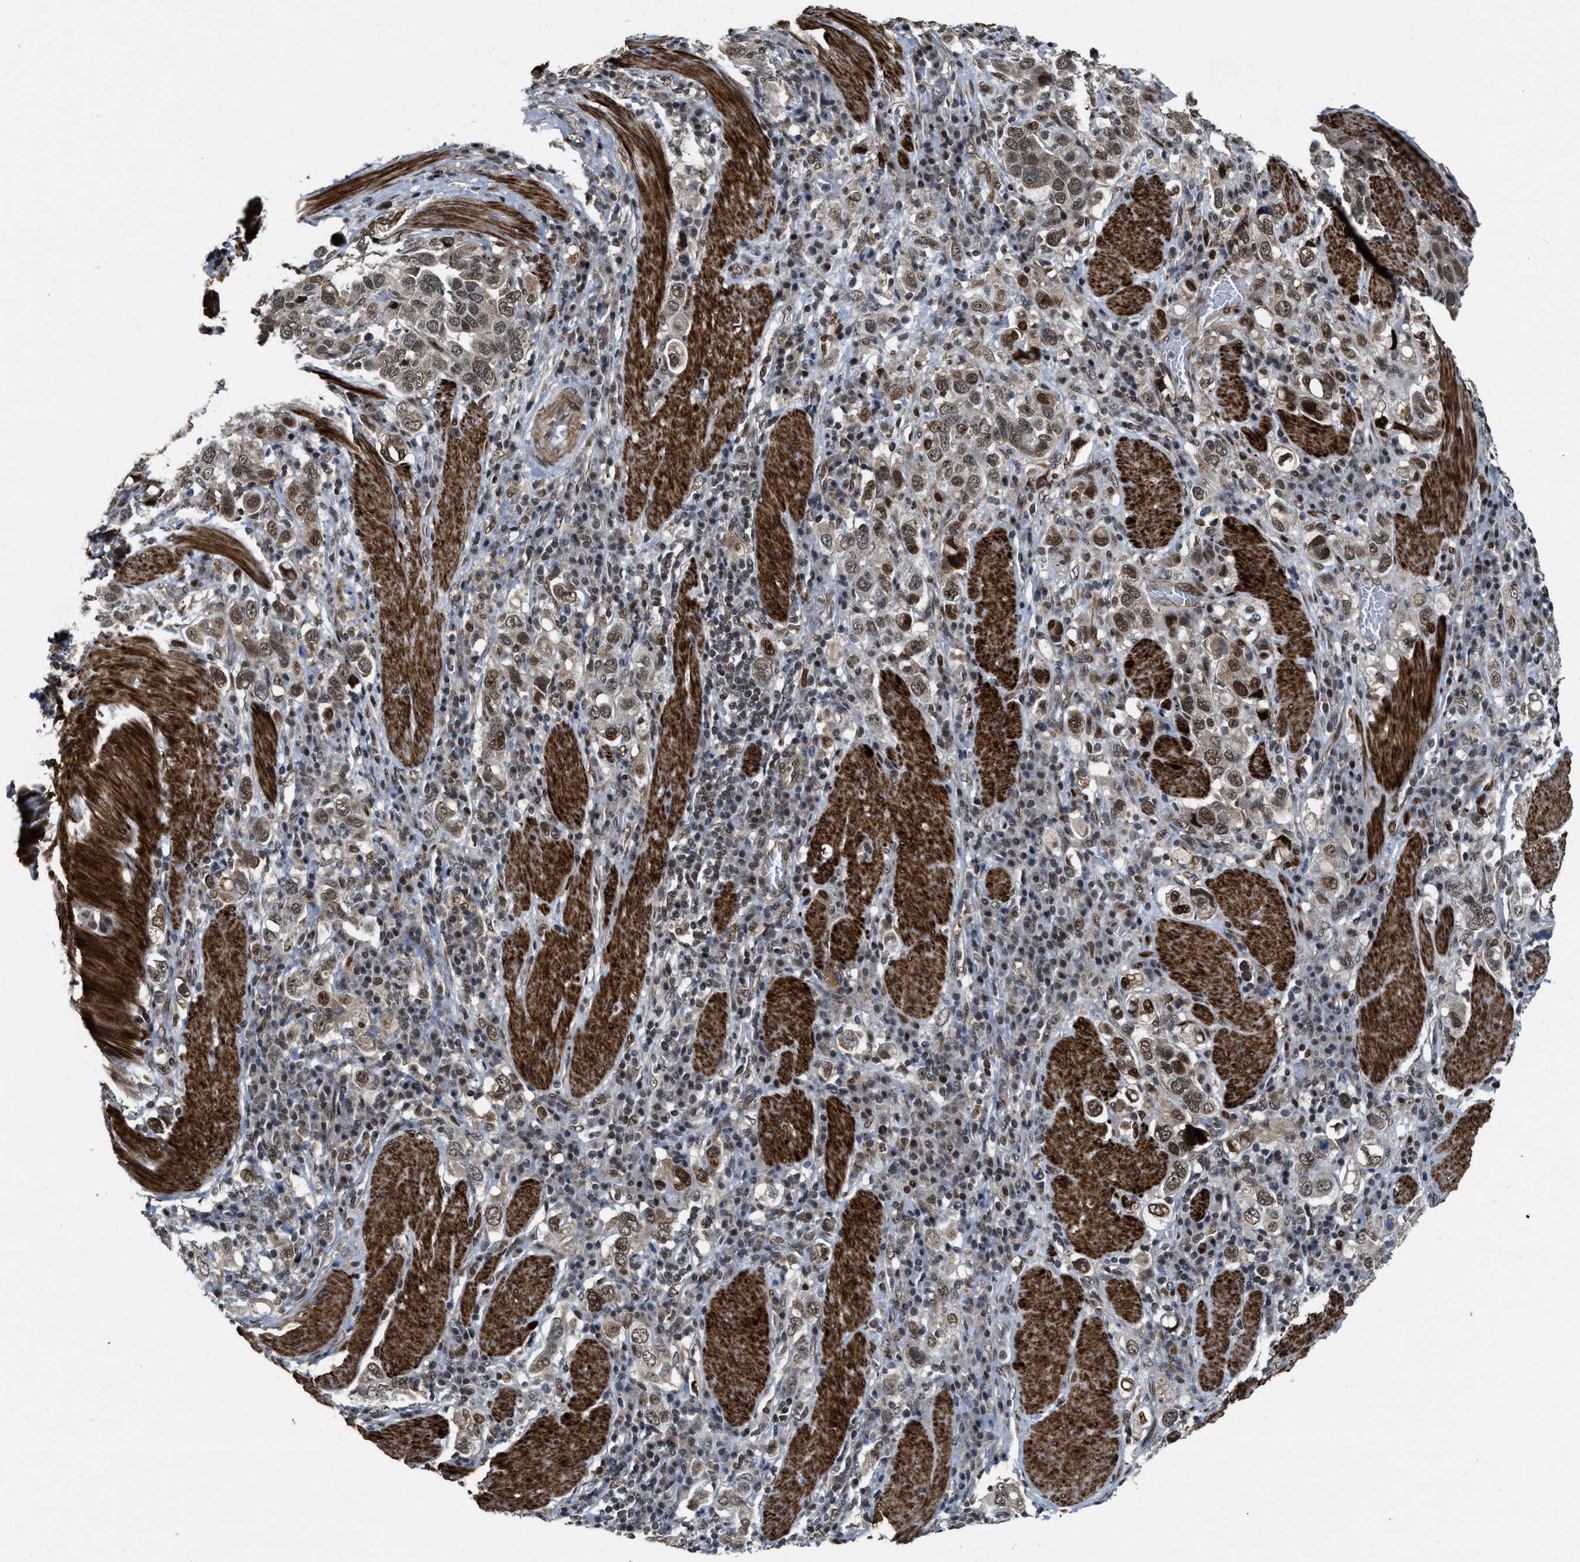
{"staining": {"intensity": "moderate", "quantity": ">75%", "location": "nuclear"}, "tissue": "stomach cancer", "cell_type": "Tumor cells", "image_type": "cancer", "snomed": [{"axis": "morphology", "description": "Adenocarcinoma, NOS"}, {"axis": "topography", "description": "Stomach, upper"}], "caption": "Immunohistochemistry (IHC) photomicrograph of neoplastic tissue: human stomach cancer stained using IHC displays medium levels of moderate protein expression localized specifically in the nuclear of tumor cells, appearing as a nuclear brown color.", "gene": "ZNF250", "patient": {"sex": "male", "age": 62}}